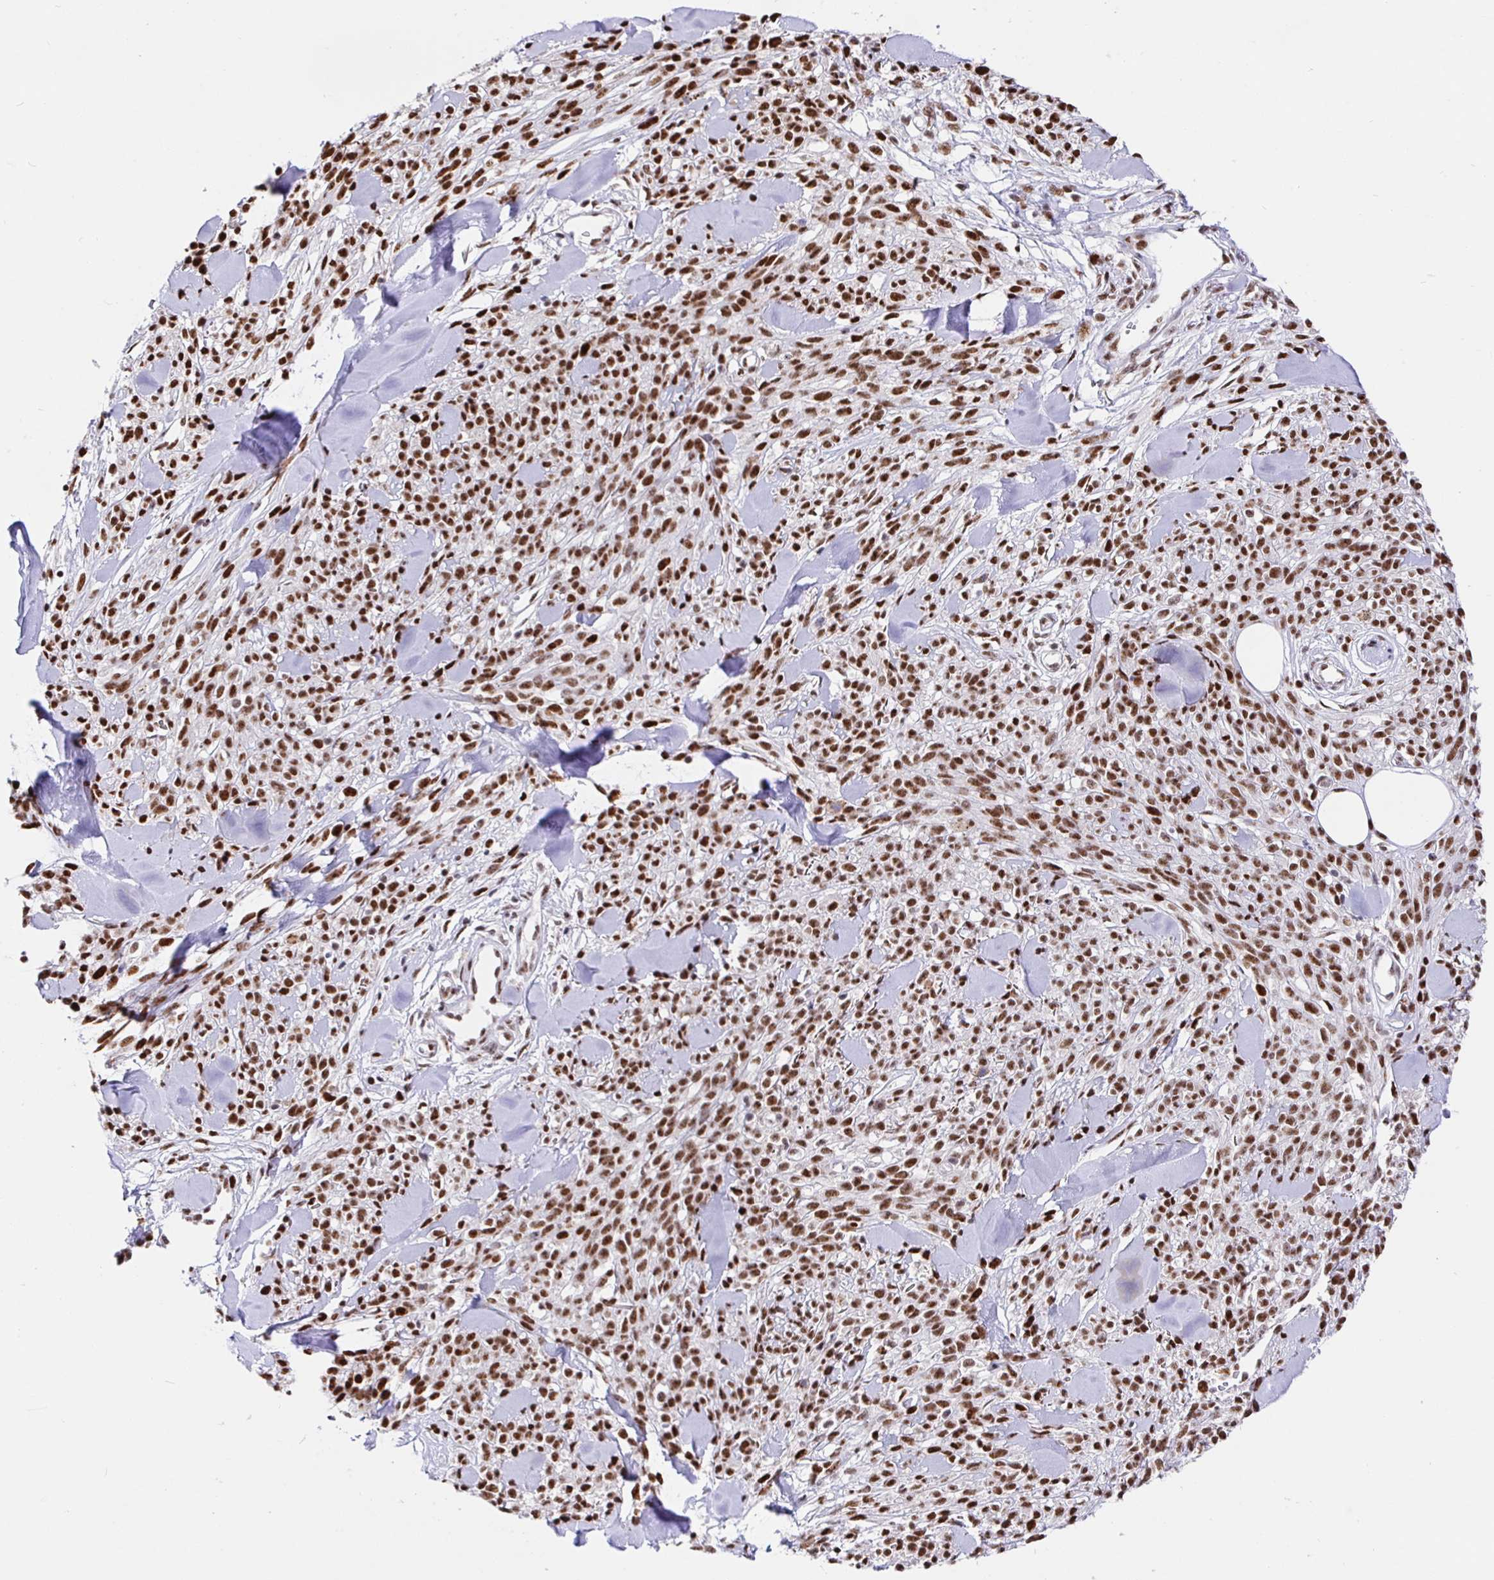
{"staining": {"intensity": "moderate", "quantity": ">75%", "location": "nuclear"}, "tissue": "melanoma", "cell_type": "Tumor cells", "image_type": "cancer", "snomed": [{"axis": "morphology", "description": "Malignant melanoma, NOS"}, {"axis": "topography", "description": "Skin"}, {"axis": "topography", "description": "Skin of trunk"}], "caption": "Tumor cells demonstrate medium levels of moderate nuclear positivity in about >75% of cells in melanoma.", "gene": "SETD5", "patient": {"sex": "male", "age": 74}}